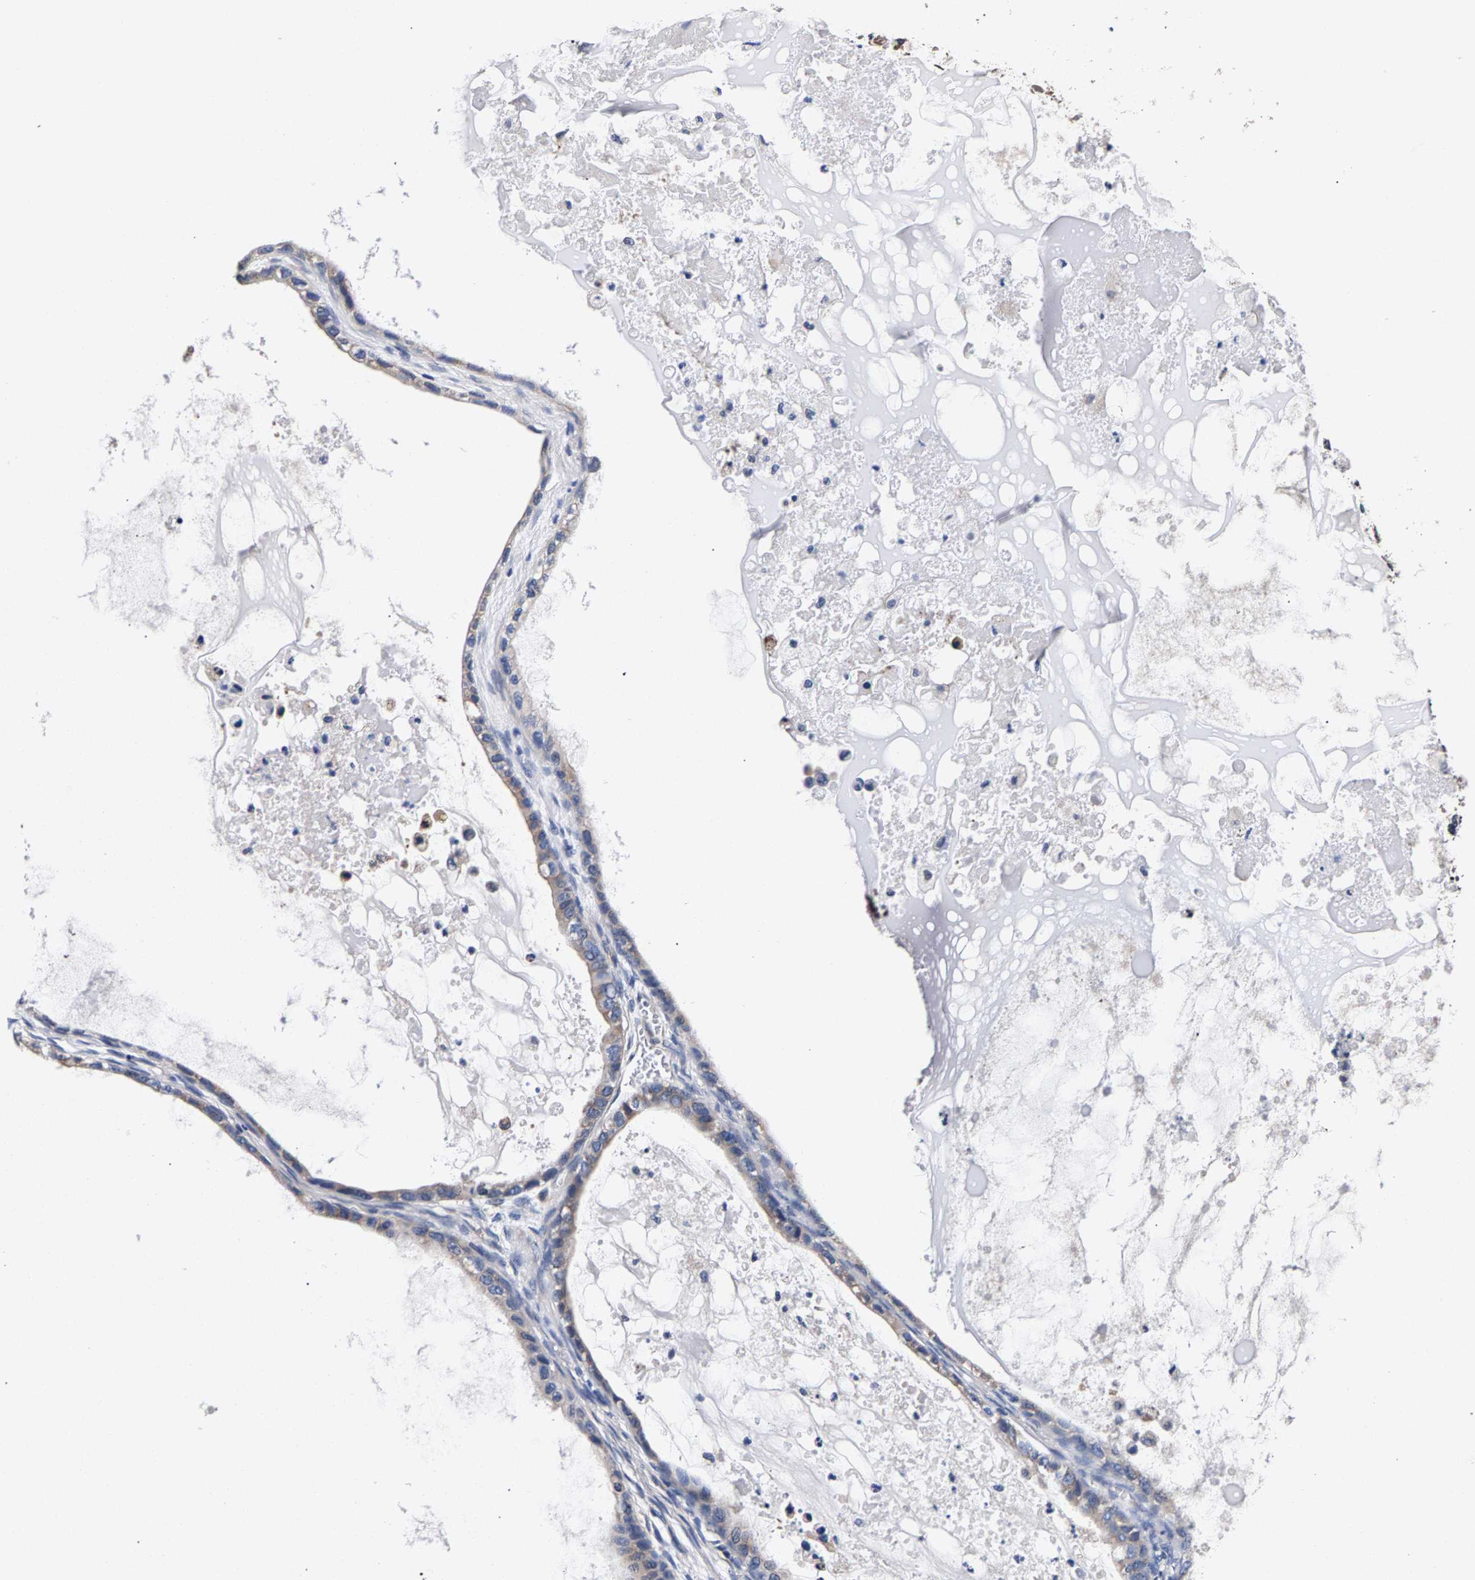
{"staining": {"intensity": "weak", "quantity": ">75%", "location": "cytoplasmic/membranous"}, "tissue": "ovarian cancer", "cell_type": "Tumor cells", "image_type": "cancer", "snomed": [{"axis": "morphology", "description": "Cystadenocarcinoma, mucinous, NOS"}, {"axis": "topography", "description": "Ovary"}], "caption": "Human ovarian cancer stained for a protein (brown) reveals weak cytoplasmic/membranous positive expression in about >75% of tumor cells.", "gene": "MARCHF7", "patient": {"sex": "female", "age": 80}}